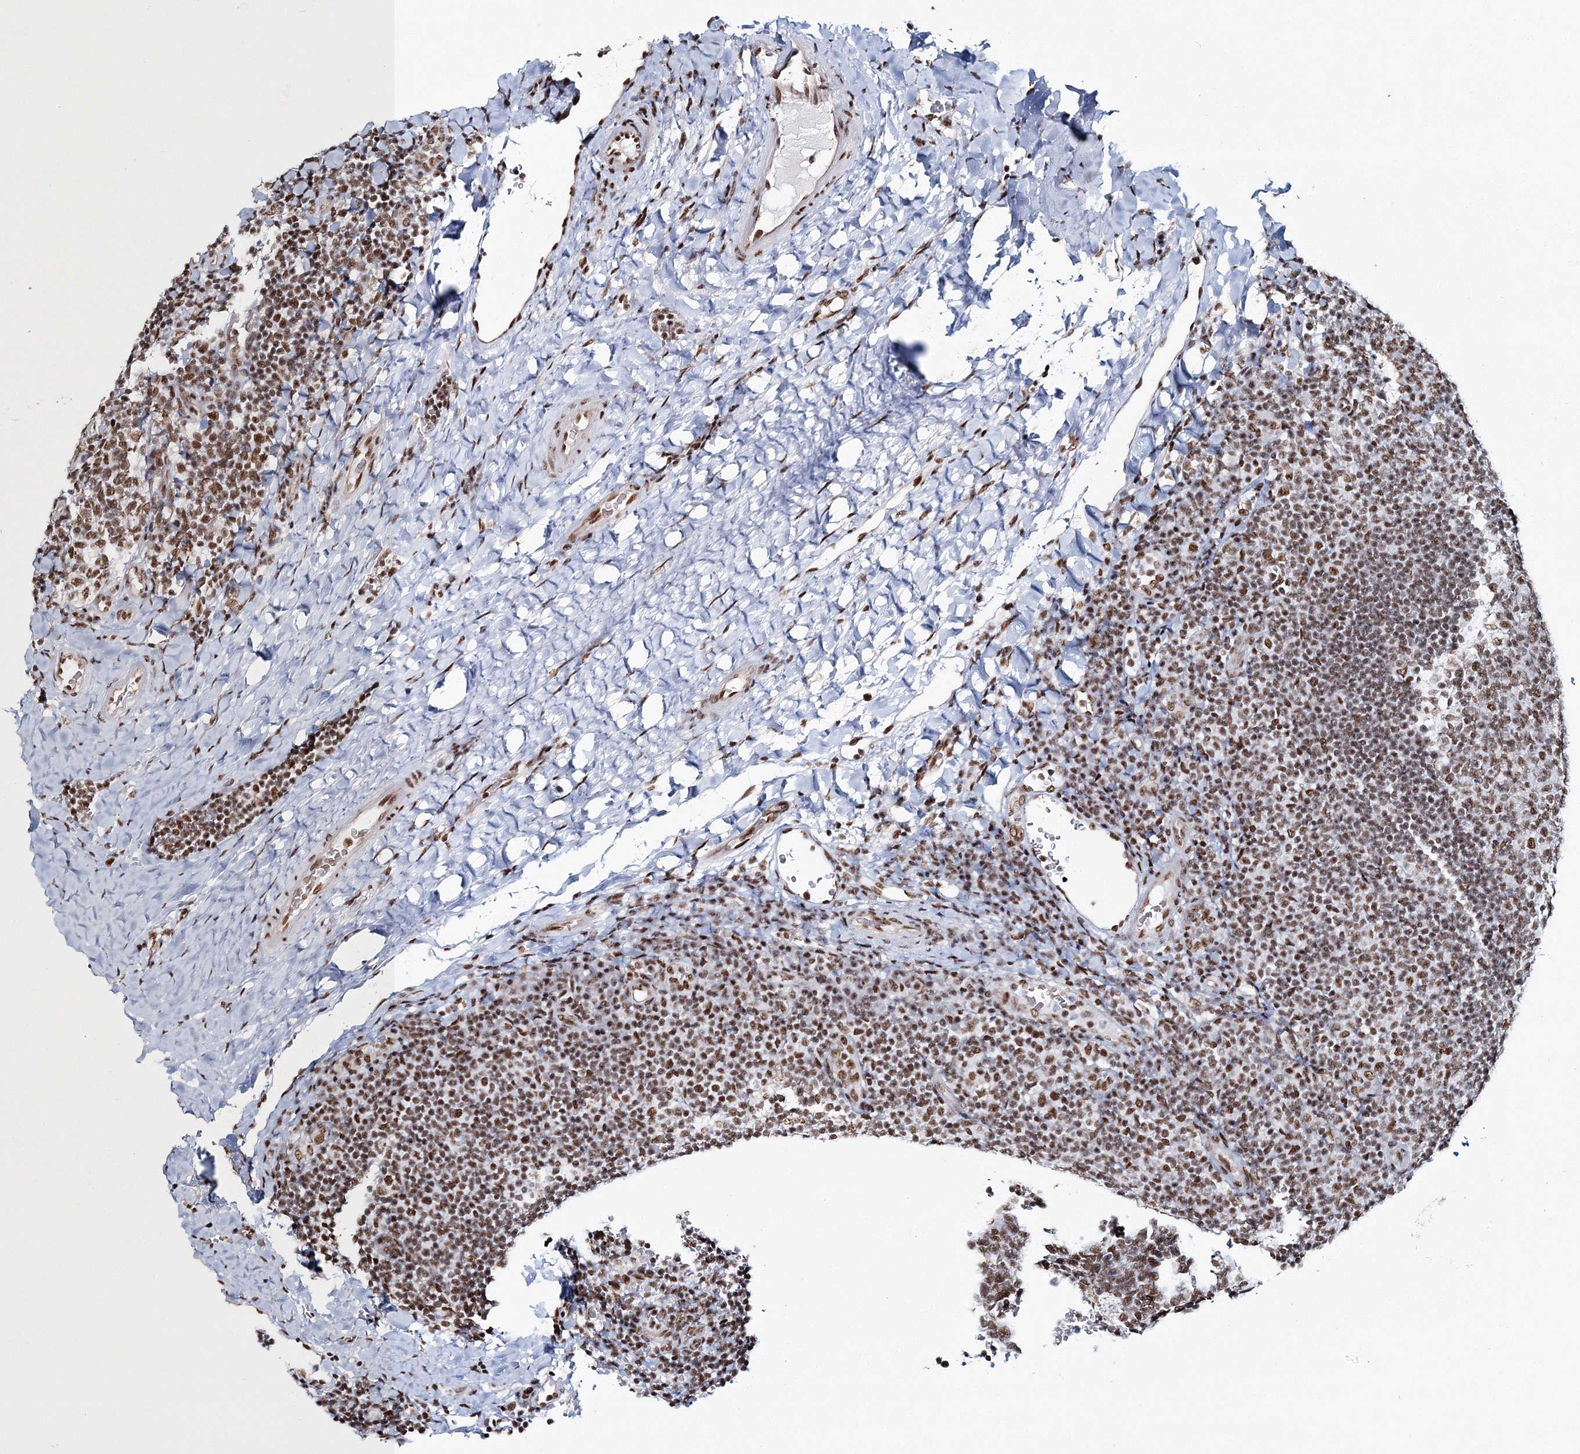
{"staining": {"intensity": "moderate", "quantity": ">75%", "location": "nuclear"}, "tissue": "tonsil", "cell_type": "Germinal center cells", "image_type": "normal", "snomed": [{"axis": "morphology", "description": "Normal tissue, NOS"}, {"axis": "topography", "description": "Tonsil"}], "caption": "Benign tonsil reveals moderate nuclear staining in approximately >75% of germinal center cells.", "gene": "ENSG00000290315", "patient": {"sex": "male", "age": 17}}